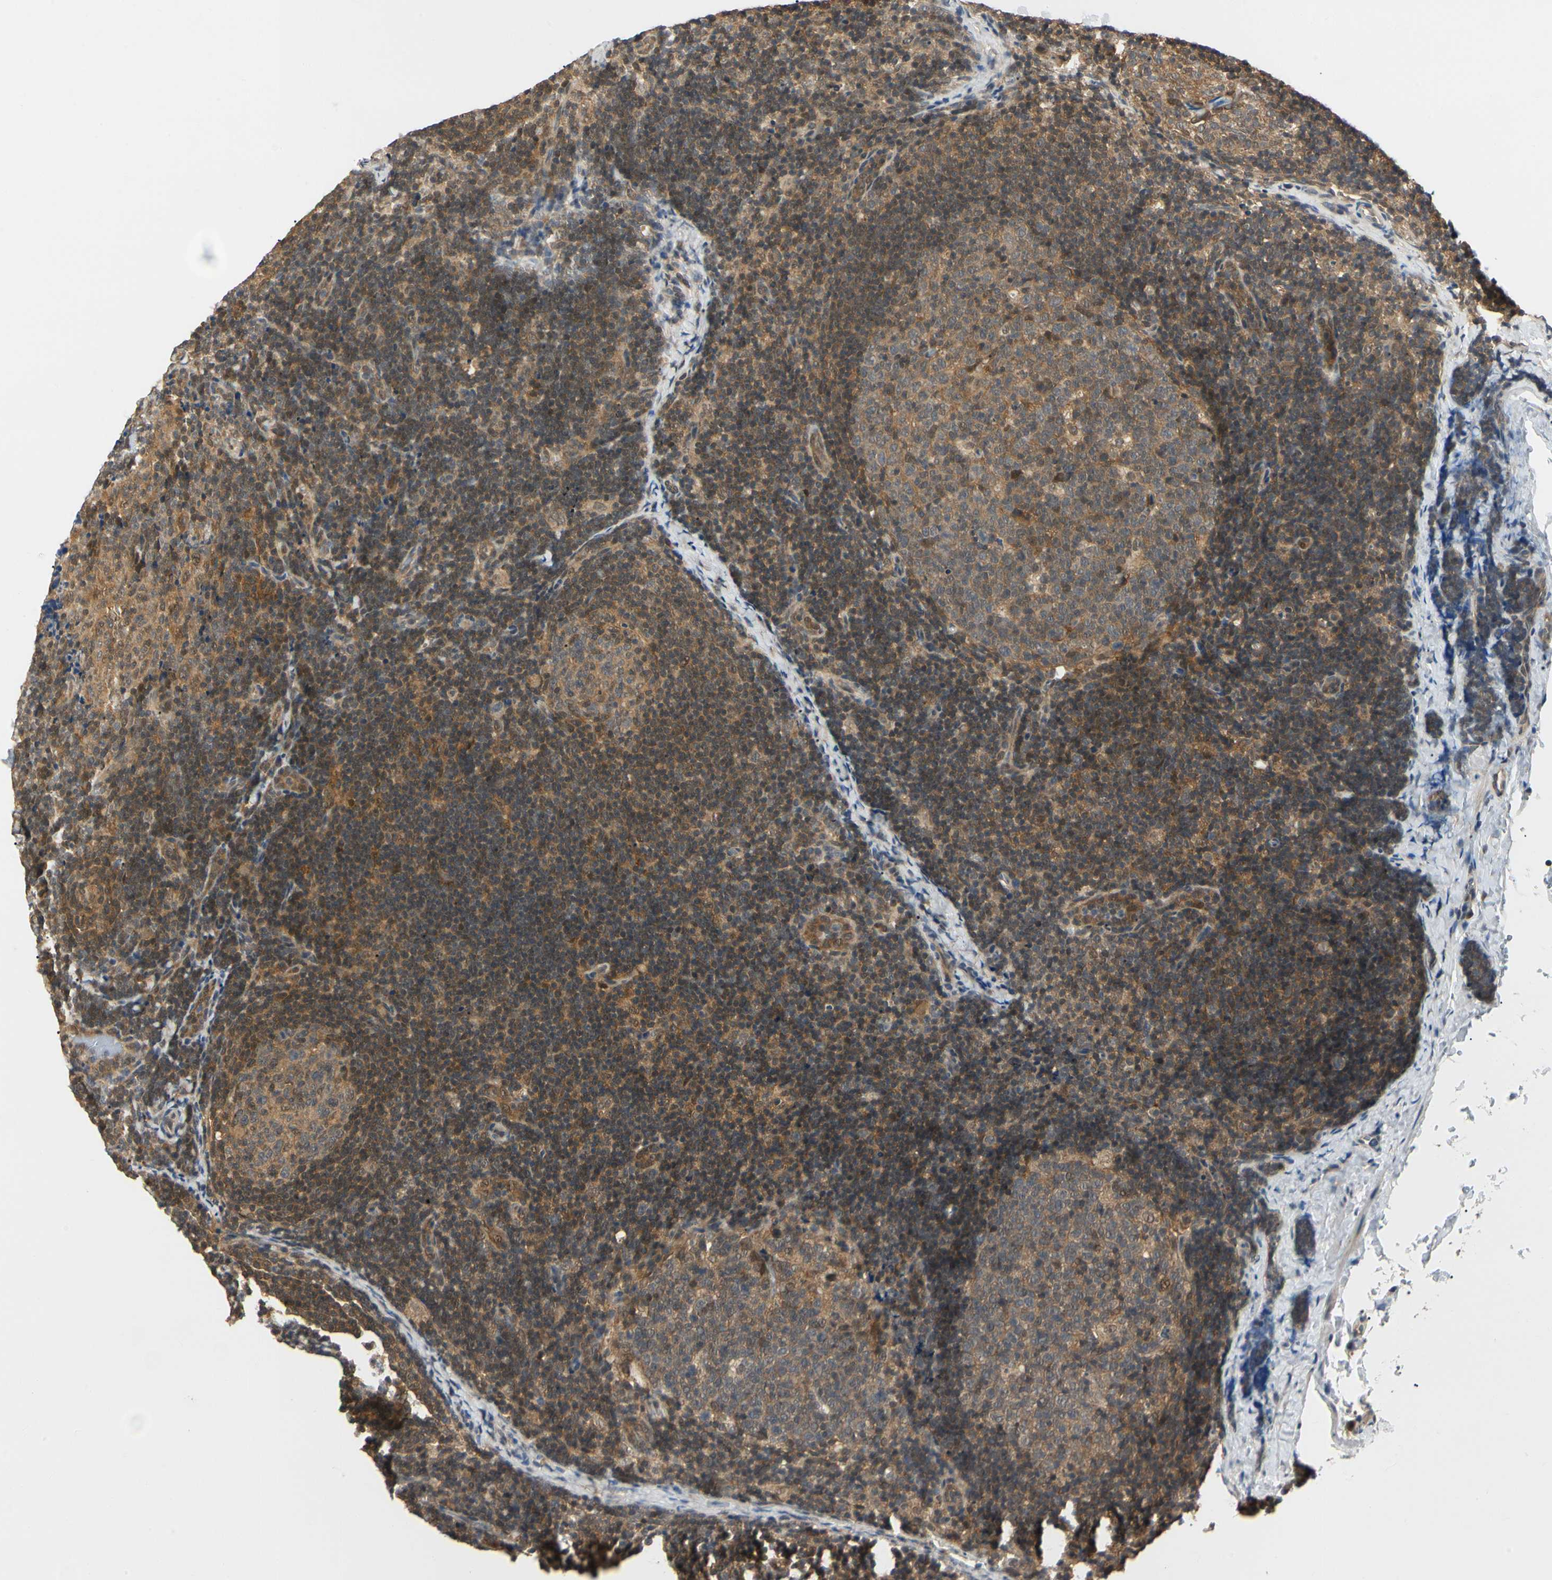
{"staining": {"intensity": "moderate", "quantity": ">75%", "location": "cytoplasmic/membranous"}, "tissue": "lymph node", "cell_type": "Germinal center cells", "image_type": "normal", "snomed": [{"axis": "morphology", "description": "Normal tissue, NOS"}, {"axis": "topography", "description": "Lymph node"}], "caption": "Protein expression analysis of normal lymph node exhibits moderate cytoplasmic/membranous expression in approximately >75% of germinal center cells. (DAB = brown stain, brightfield microscopy at high magnification).", "gene": "UBE2Z", "patient": {"sex": "female", "age": 14}}